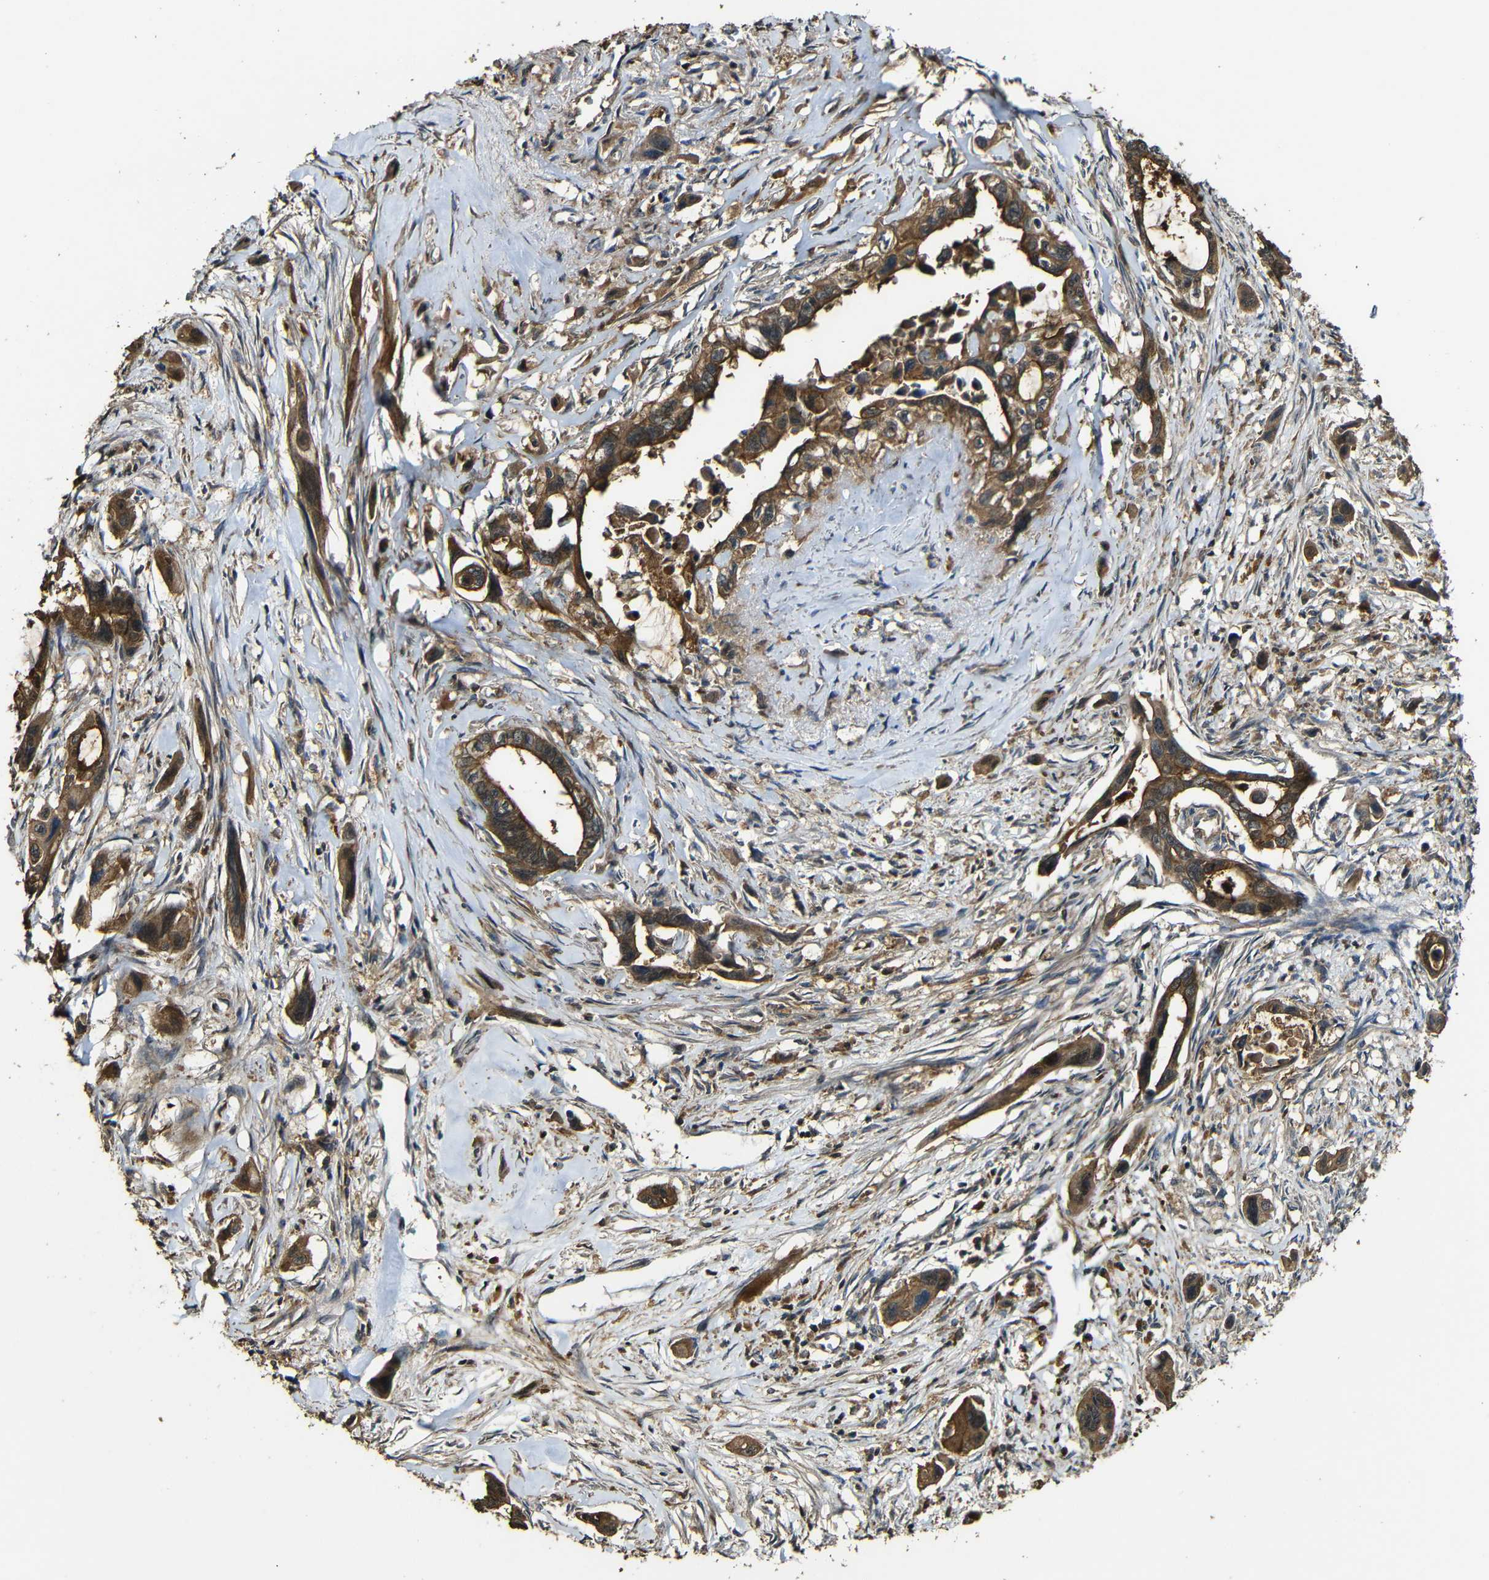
{"staining": {"intensity": "strong", "quantity": ">75%", "location": "cytoplasmic/membranous"}, "tissue": "pancreatic cancer", "cell_type": "Tumor cells", "image_type": "cancer", "snomed": [{"axis": "morphology", "description": "Adenocarcinoma, NOS"}, {"axis": "topography", "description": "Pancreas"}], "caption": "Protein positivity by immunohistochemistry exhibits strong cytoplasmic/membranous staining in about >75% of tumor cells in pancreatic cancer (adenocarcinoma). Using DAB (3,3'-diaminobenzidine) (brown) and hematoxylin (blue) stains, captured at high magnification using brightfield microscopy.", "gene": "CASP8", "patient": {"sex": "male", "age": 73}}